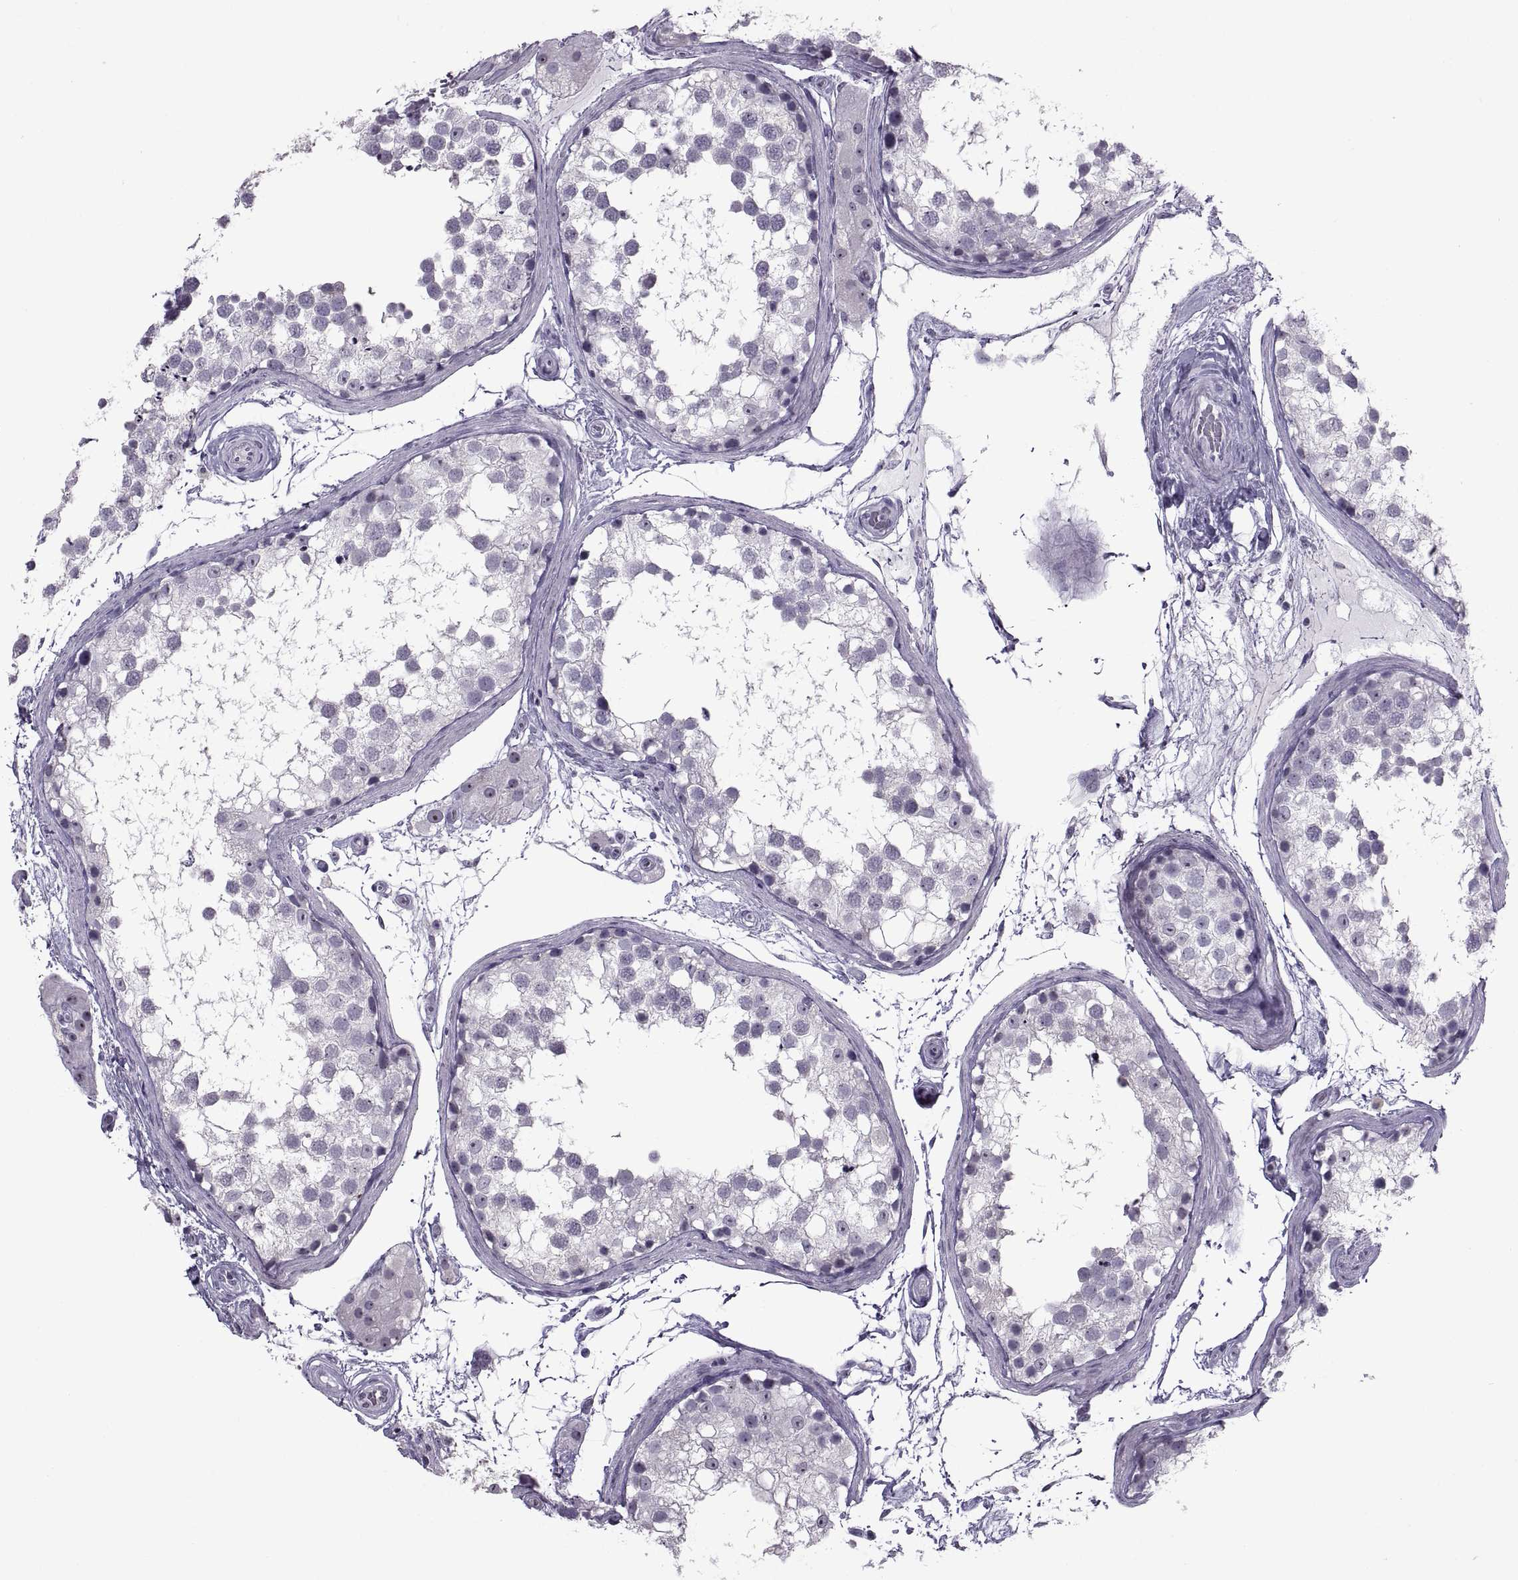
{"staining": {"intensity": "negative", "quantity": "none", "location": "none"}, "tissue": "testis", "cell_type": "Cells in seminiferous ducts", "image_type": "normal", "snomed": [{"axis": "morphology", "description": "Normal tissue, NOS"}, {"axis": "morphology", "description": "Seminoma, NOS"}, {"axis": "topography", "description": "Testis"}], "caption": "The micrograph reveals no significant expression in cells in seminiferous ducts of testis.", "gene": "ASIC2", "patient": {"sex": "male", "age": 65}}